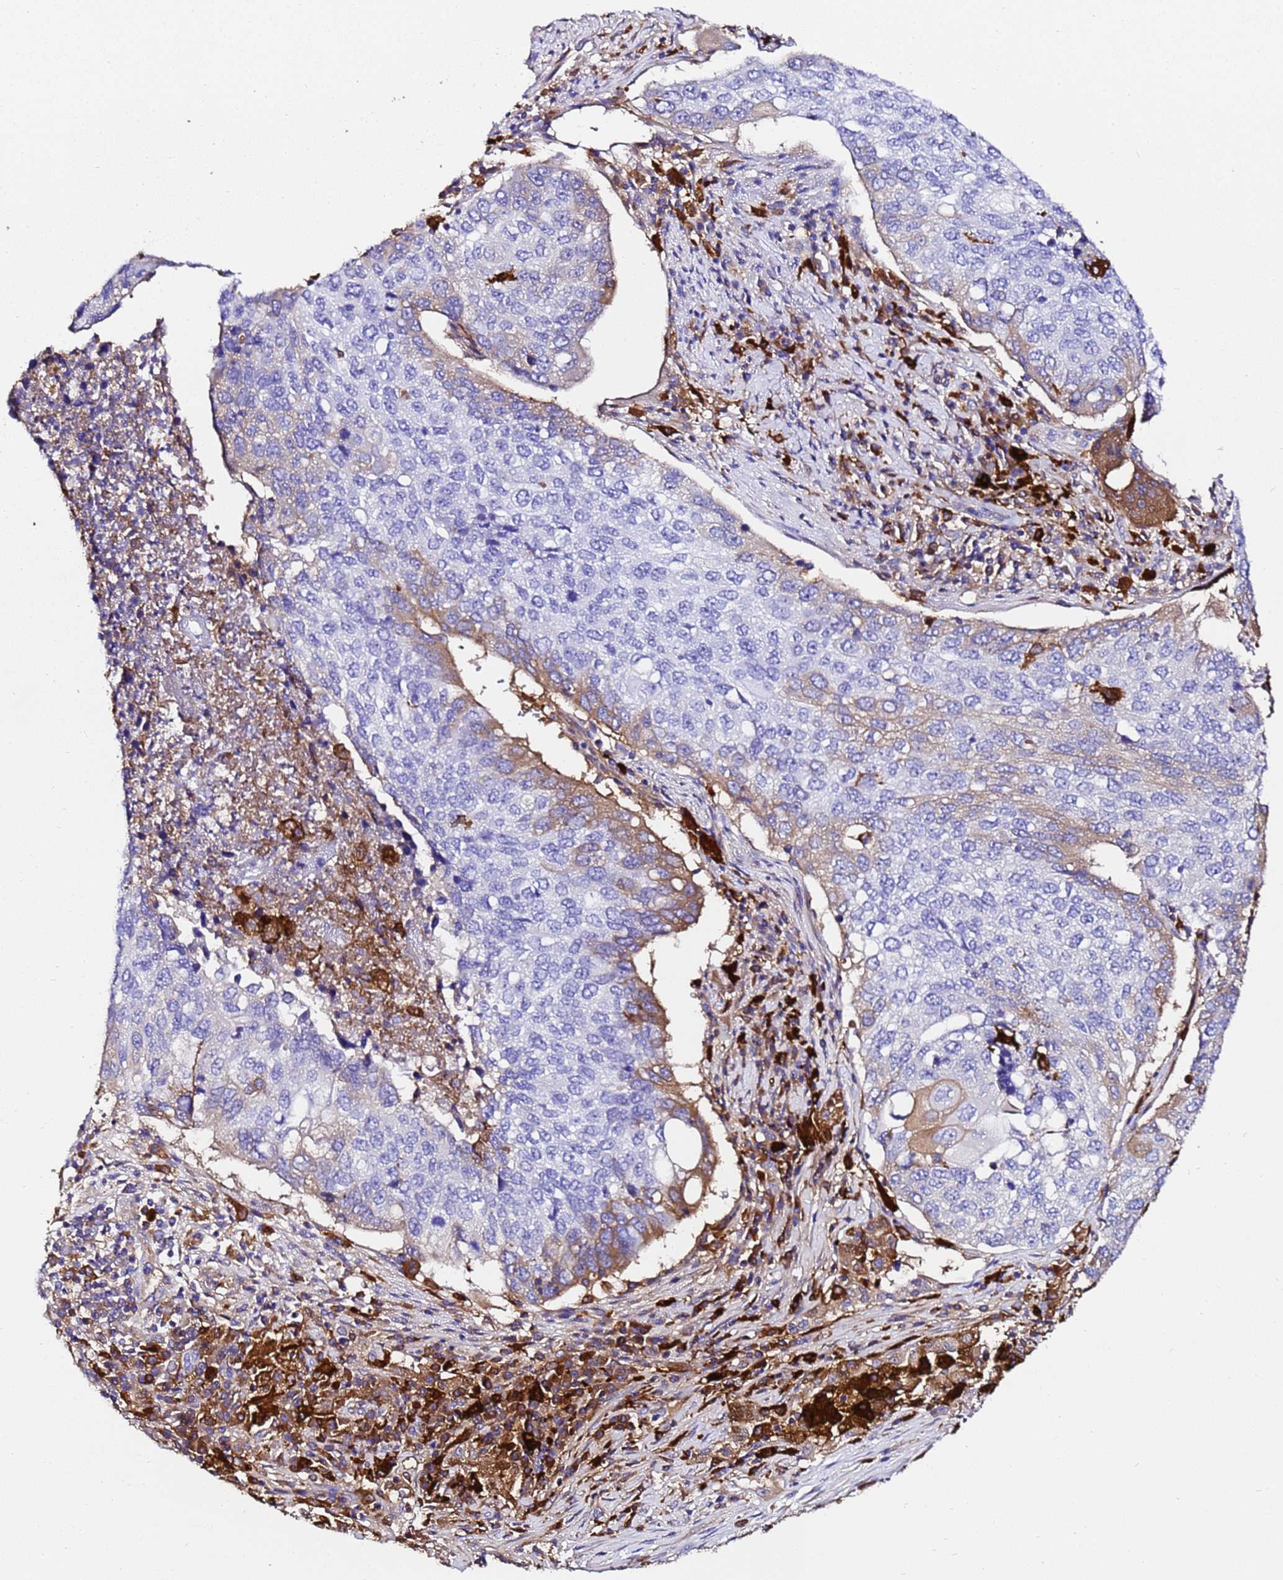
{"staining": {"intensity": "moderate", "quantity": "<25%", "location": "cytoplasmic/membranous"}, "tissue": "lung cancer", "cell_type": "Tumor cells", "image_type": "cancer", "snomed": [{"axis": "morphology", "description": "Squamous cell carcinoma, NOS"}, {"axis": "topography", "description": "Lung"}], "caption": "Lung cancer tissue reveals moderate cytoplasmic/membranous positivity in approximately <25% of tumor cells", "gene": "FTL", "patient": {"sex": "female", "age": 63}}